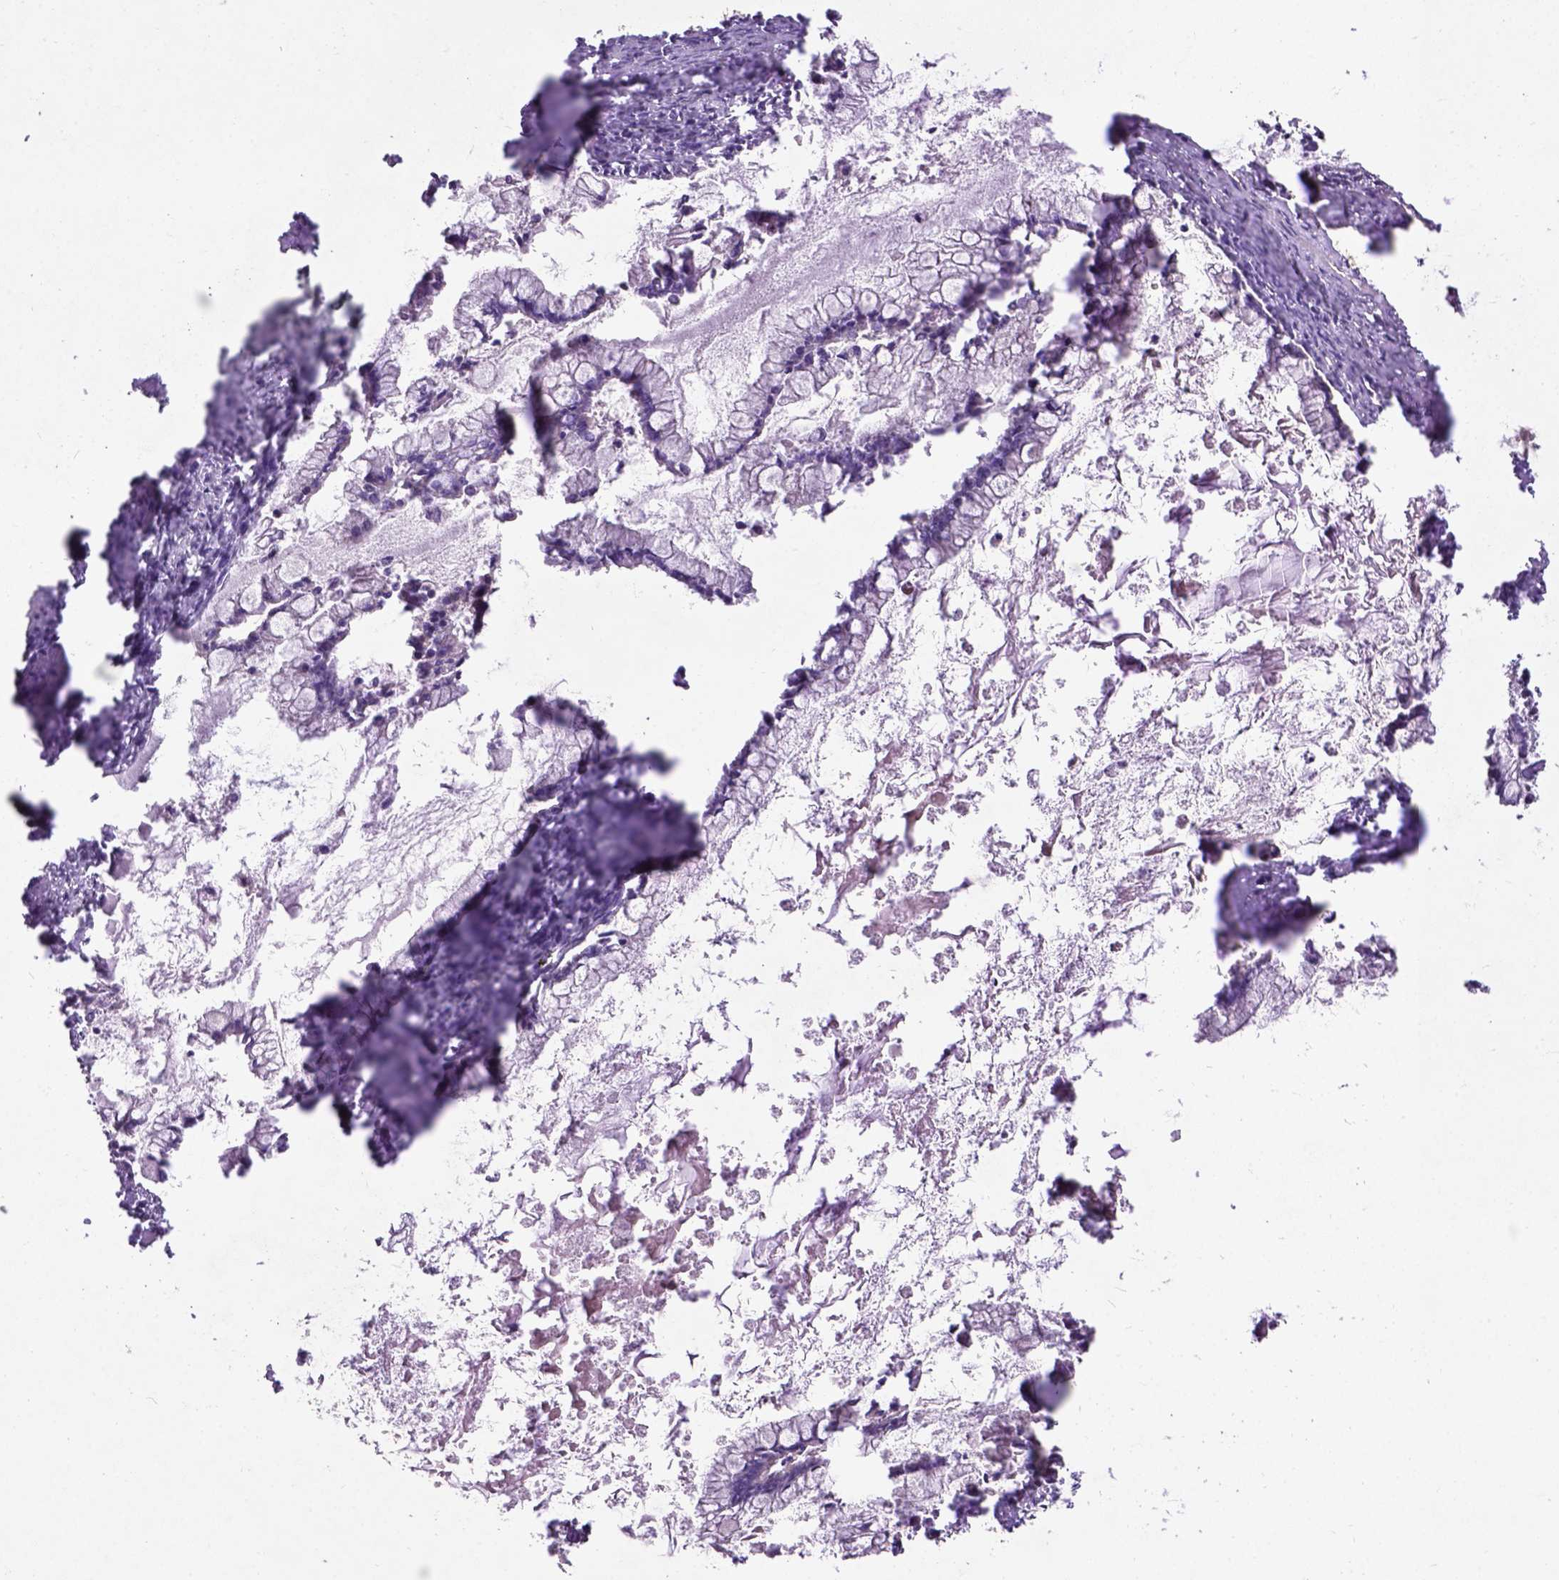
{"staining": {"intensity": "negative", "quantity": "none", "location": "none"}, "tissue": "ovarian cancer", "cell_type": "Tumor cells", "image_type": "cancer", "snomed": [{"axis": "morphology", "description": "Cystadenocarcinoma, mucinous, NOS"}, {"axis": "topography", "description": "Ovary"}], "caption": "The micrograph displays no significant expression in tumor cells of ovarian cancer. (Brightfield microscopy of DAB immunohistochemistry (IHC) at high magnification).", "gene": "KBTBD8", "patient": {"sex": "female", "age": 67}}